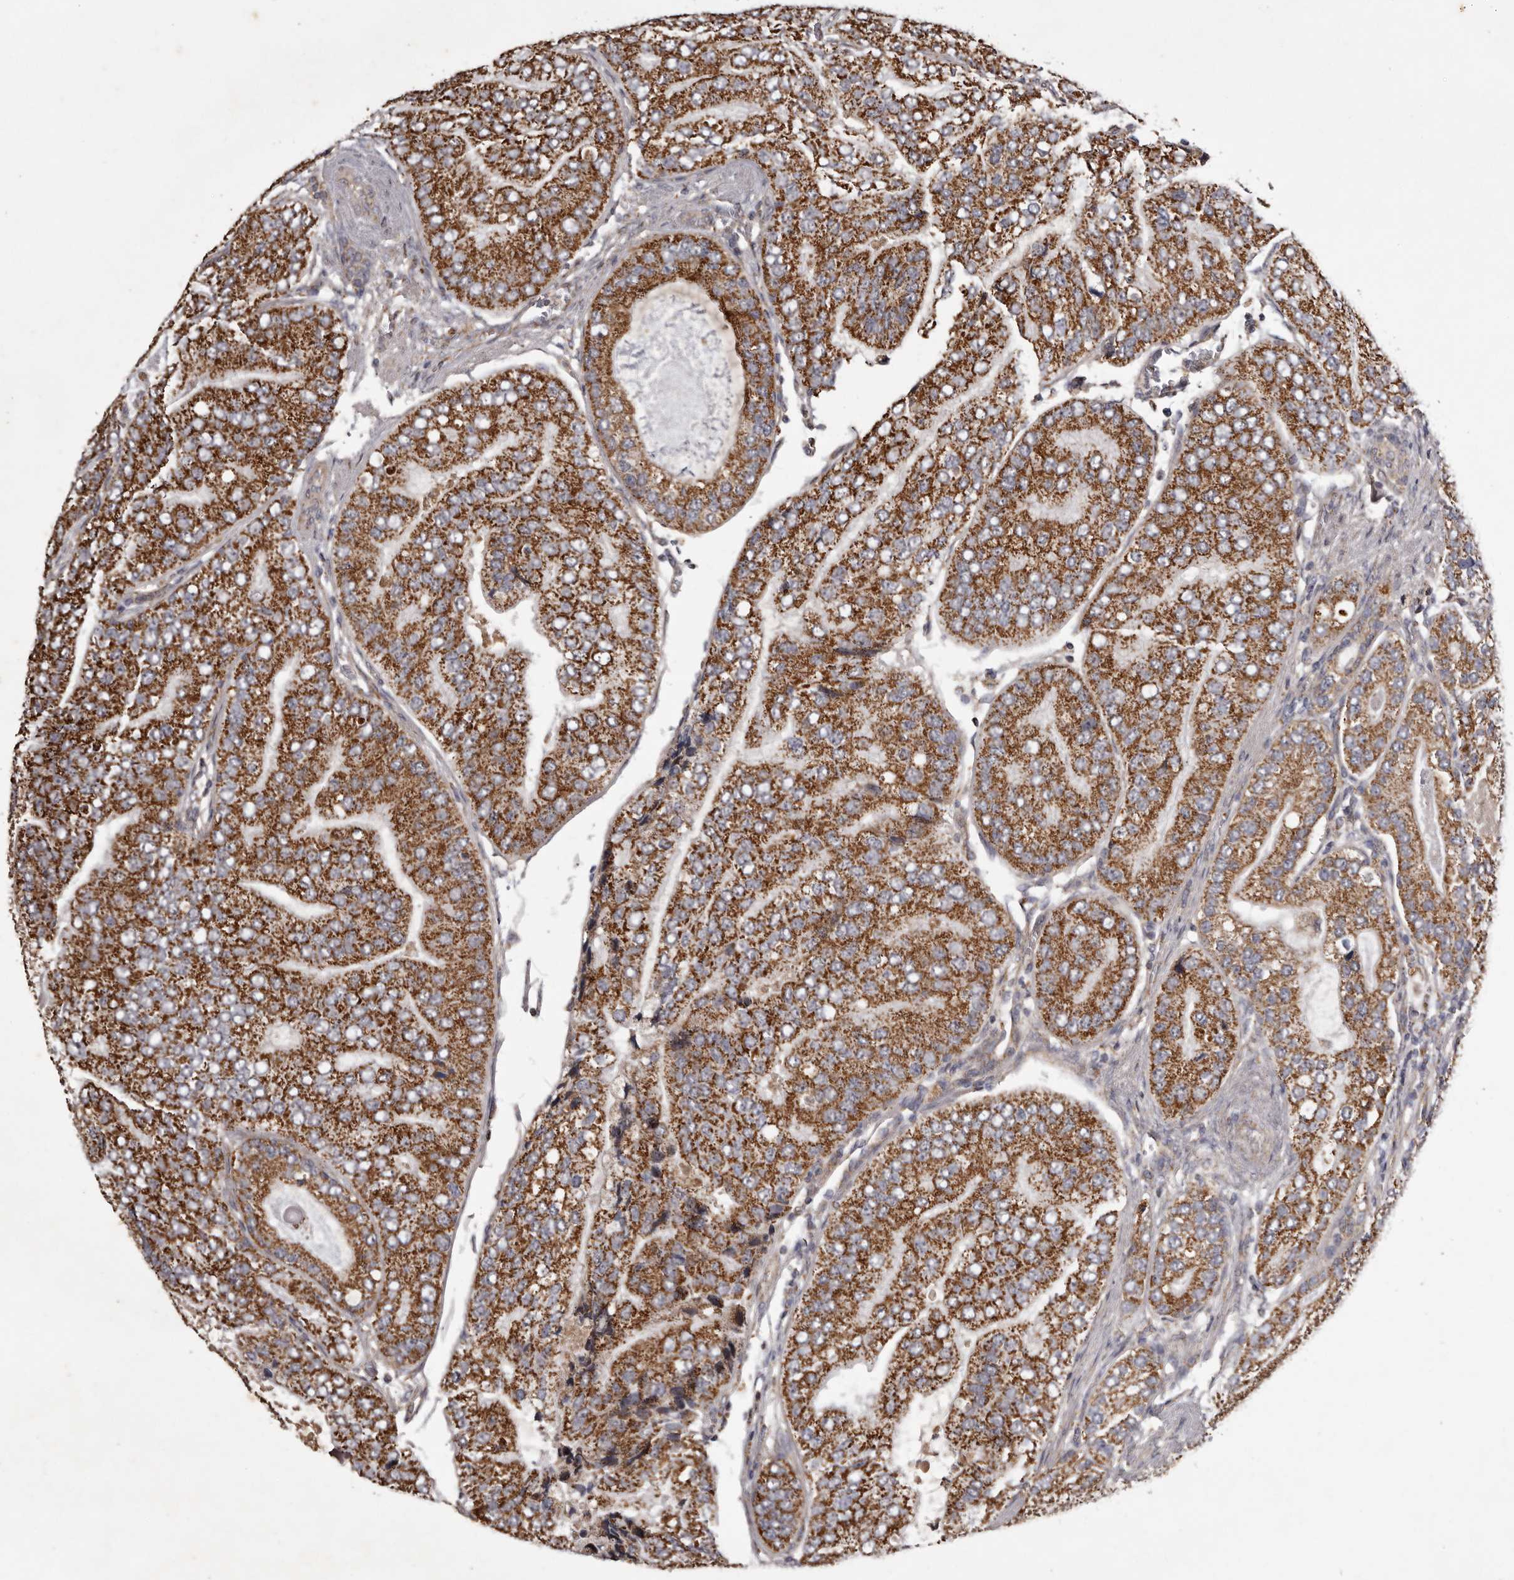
{"staining": {"intensity": "strong", "quantity": ">75%", "location": "cytoplasmic/membranous"}, "tissue": "prostate cancer", "cell_type": "Tumor cells", "image_type": "cancer", "snomed": [{"axis": "morphology", "description": "Adenocarcinoma, High grade"}, {"axis": "topography", "description": "Prostate"}], "caption": "Prostate cancer (adenocarcinoma (high-grade)) tissue demonstrates strong cytoplasmic/membranous staining in approximately >75% of tumor cells", "gene": "CPLANE2", "patient": {"sex": "male", "age": 70}}